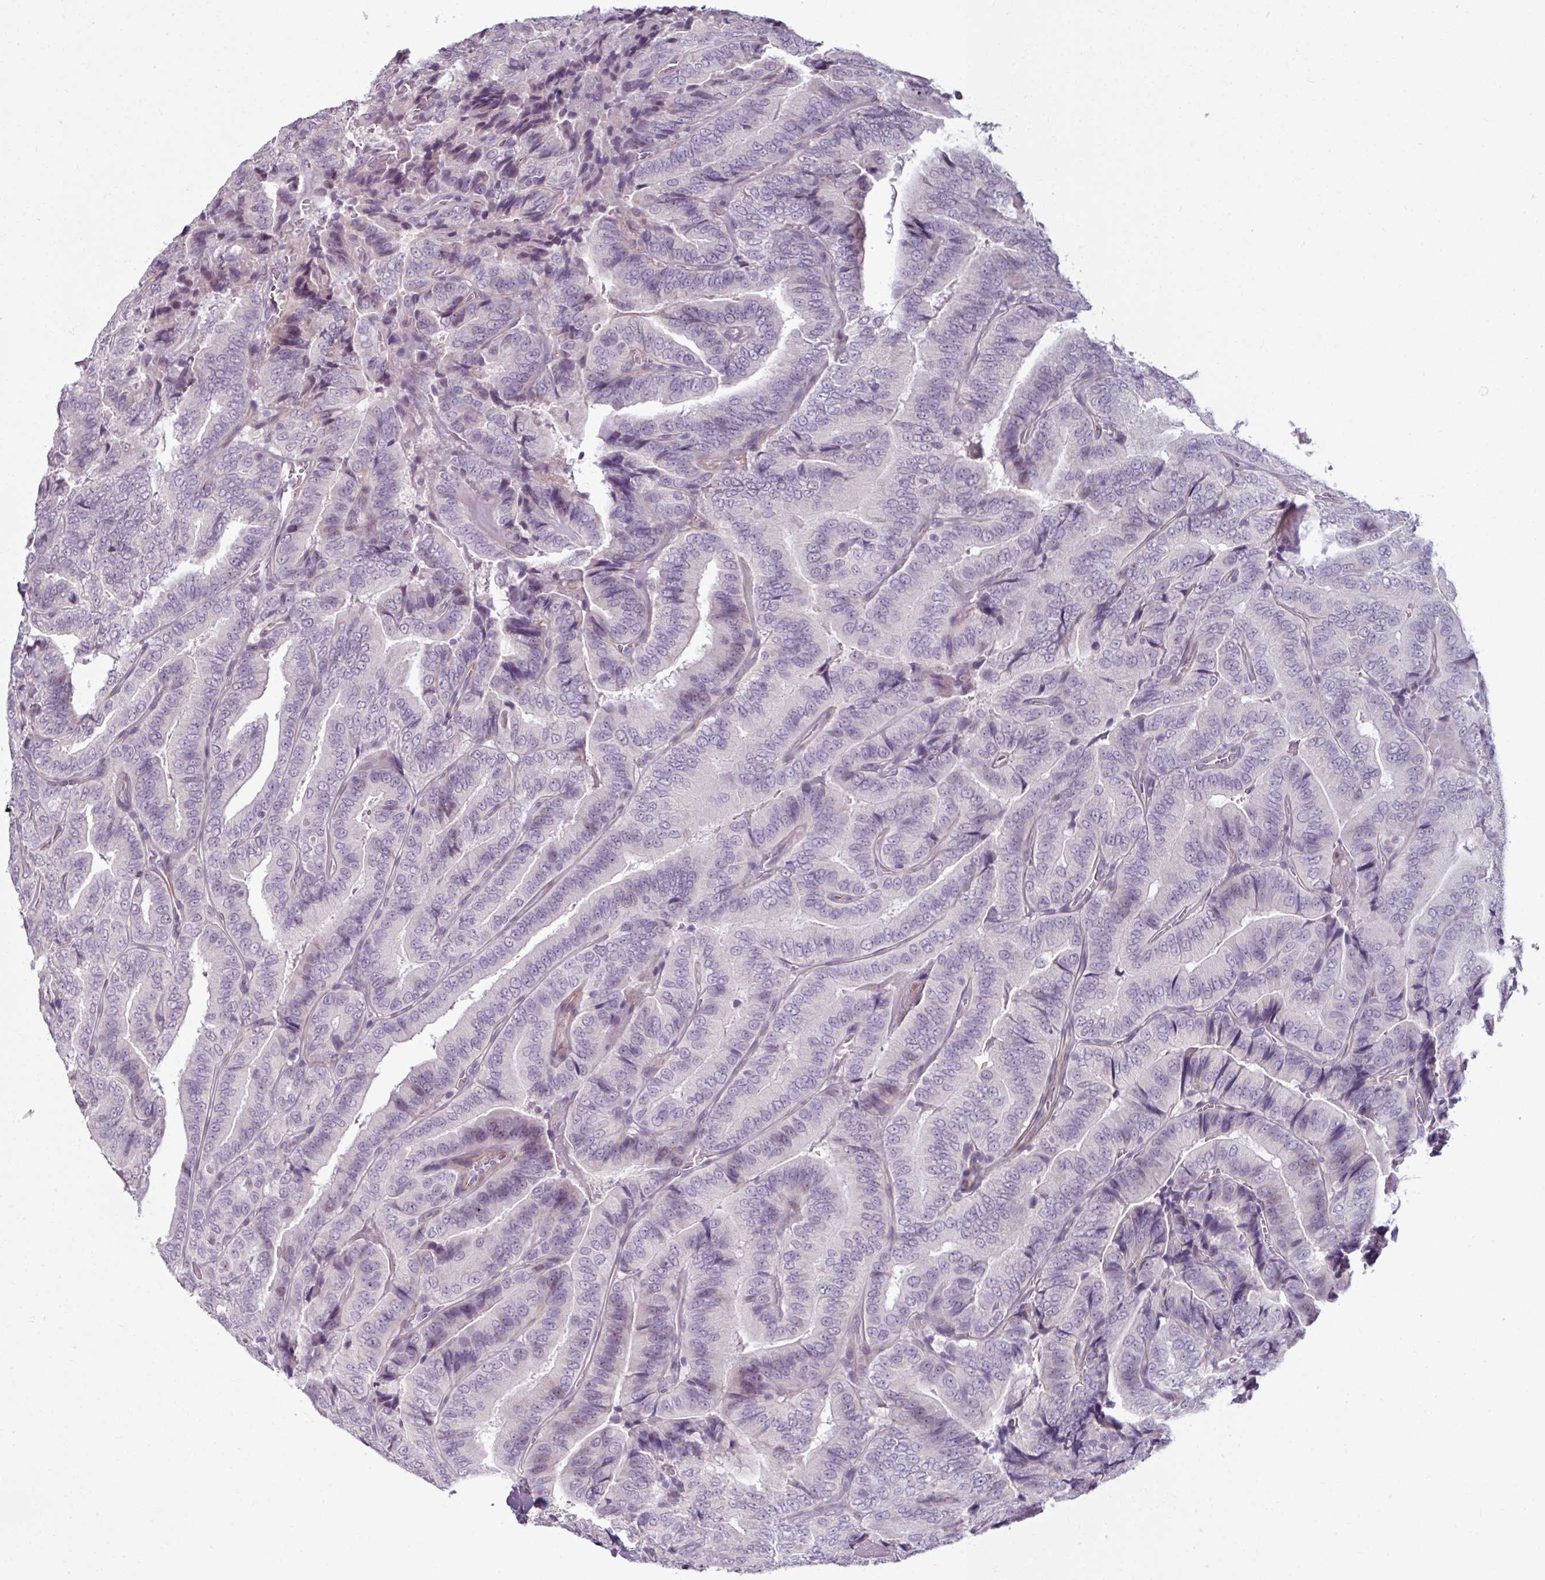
{"staining": {"intensity": "weak", "quantity": "<25%", "location": "nuclear"}, "tissue": "thyroid cancer", "cell_type": "Tumor cells", "image_type": "cancer", "snomed": [{"axis": "morphology", "description": "Papillary adenocarcinoma, NOS"}, {"axis": "topography", "description": "Thyroid gland"}], "caption": "IHC micrograph of neoplastic tissue: thyroid cancer (papillary adenocarcinoma) stained with DAB reveals no significant protein expression in tumor cells.", "gene": "UVSSA", "patient": {"sex": "male", "age": 61}}